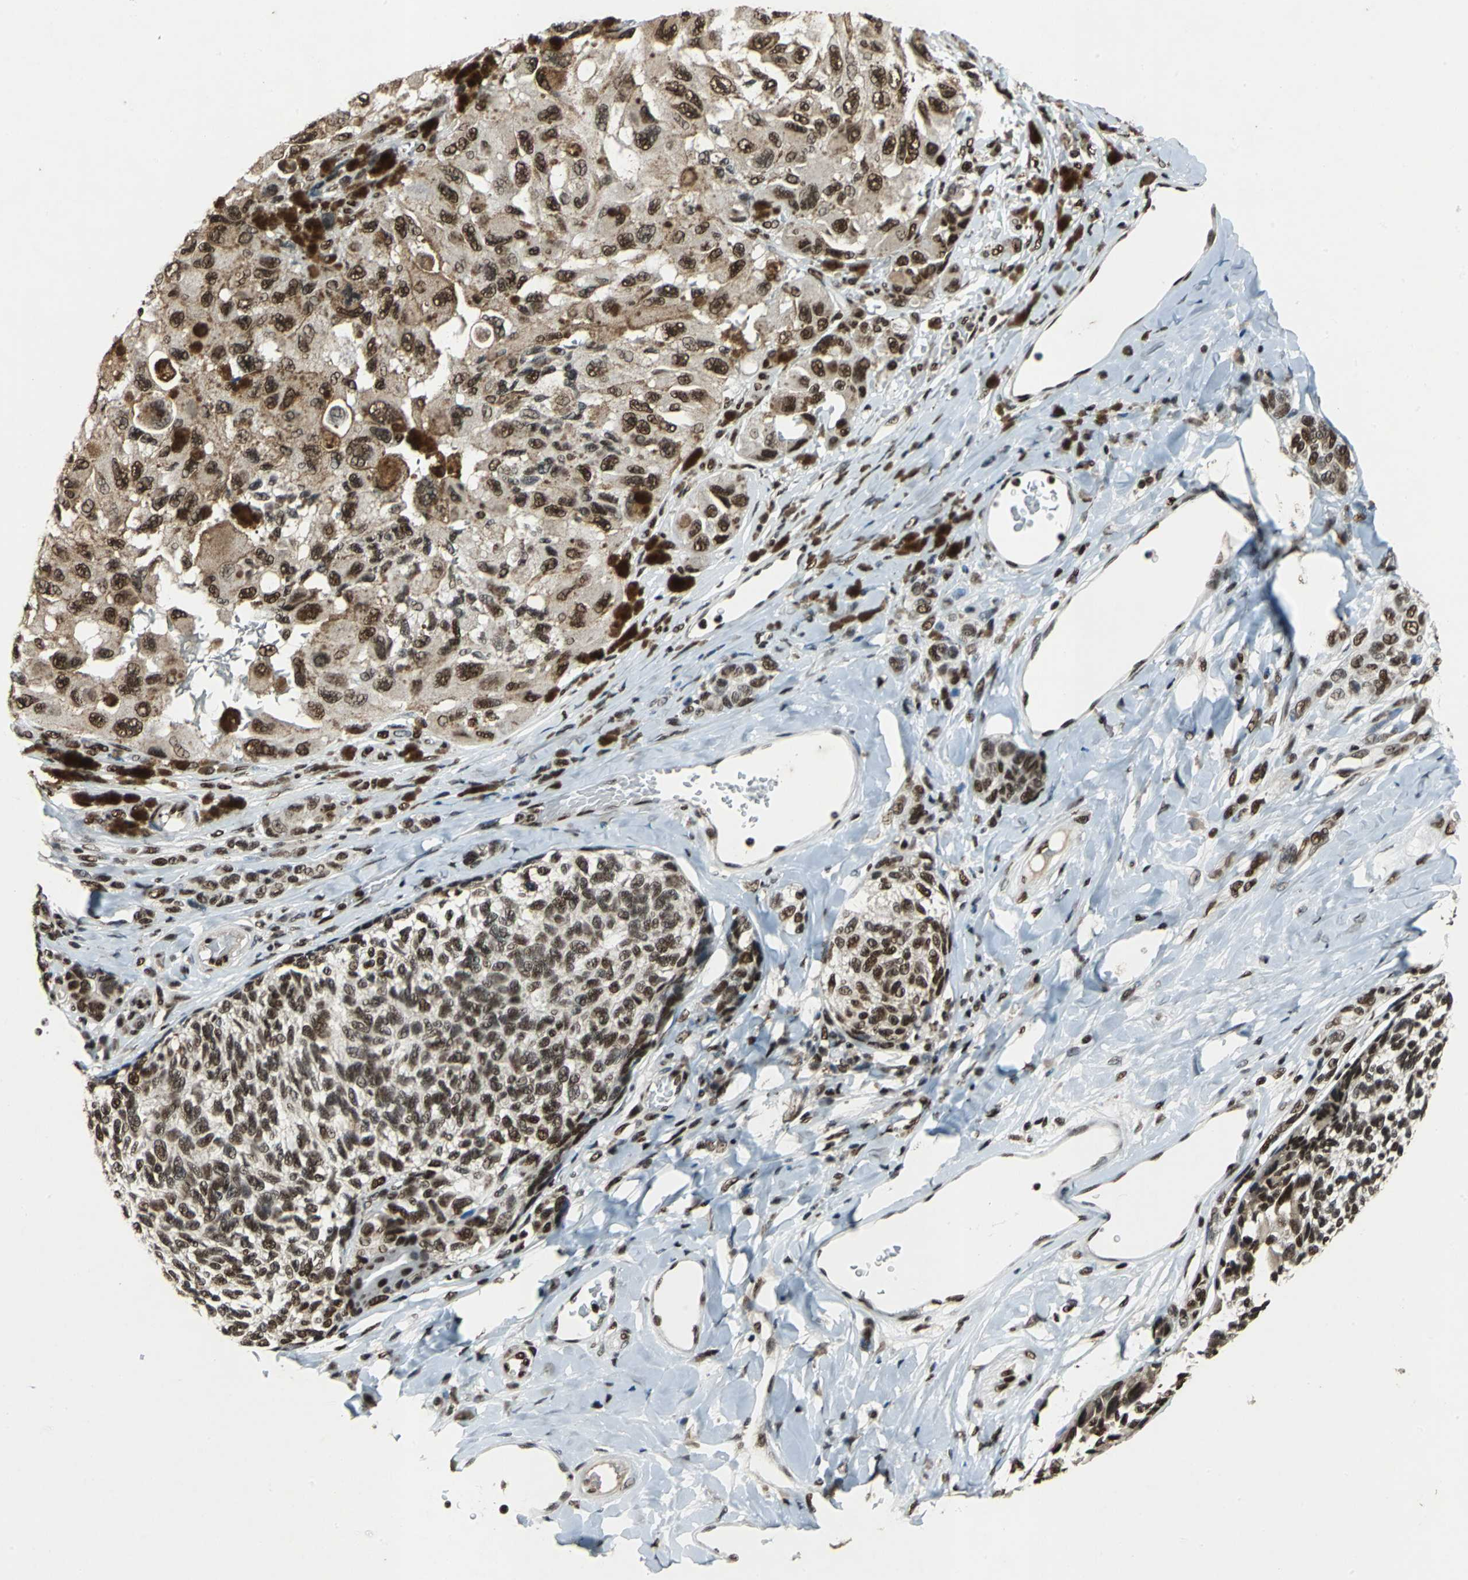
{"staining": {"intensity": "strong", "quantity": ">75%", "location": "nuclear"}, "tissue": "melanoma", "cell_type": "Tumor cells", "image_type": "cancer", "snomed": [{"axis": "morphology", "description": "Malignant melanoma, NOS"}, {"axis": "topography", "description": "Skin"}], "caption": "Malignant melanoma stained for a protein exhibits strong nuclear positivity in tumor cells.", "gene": "MTA2", "patient": {"sex": "female", "age": 73}}